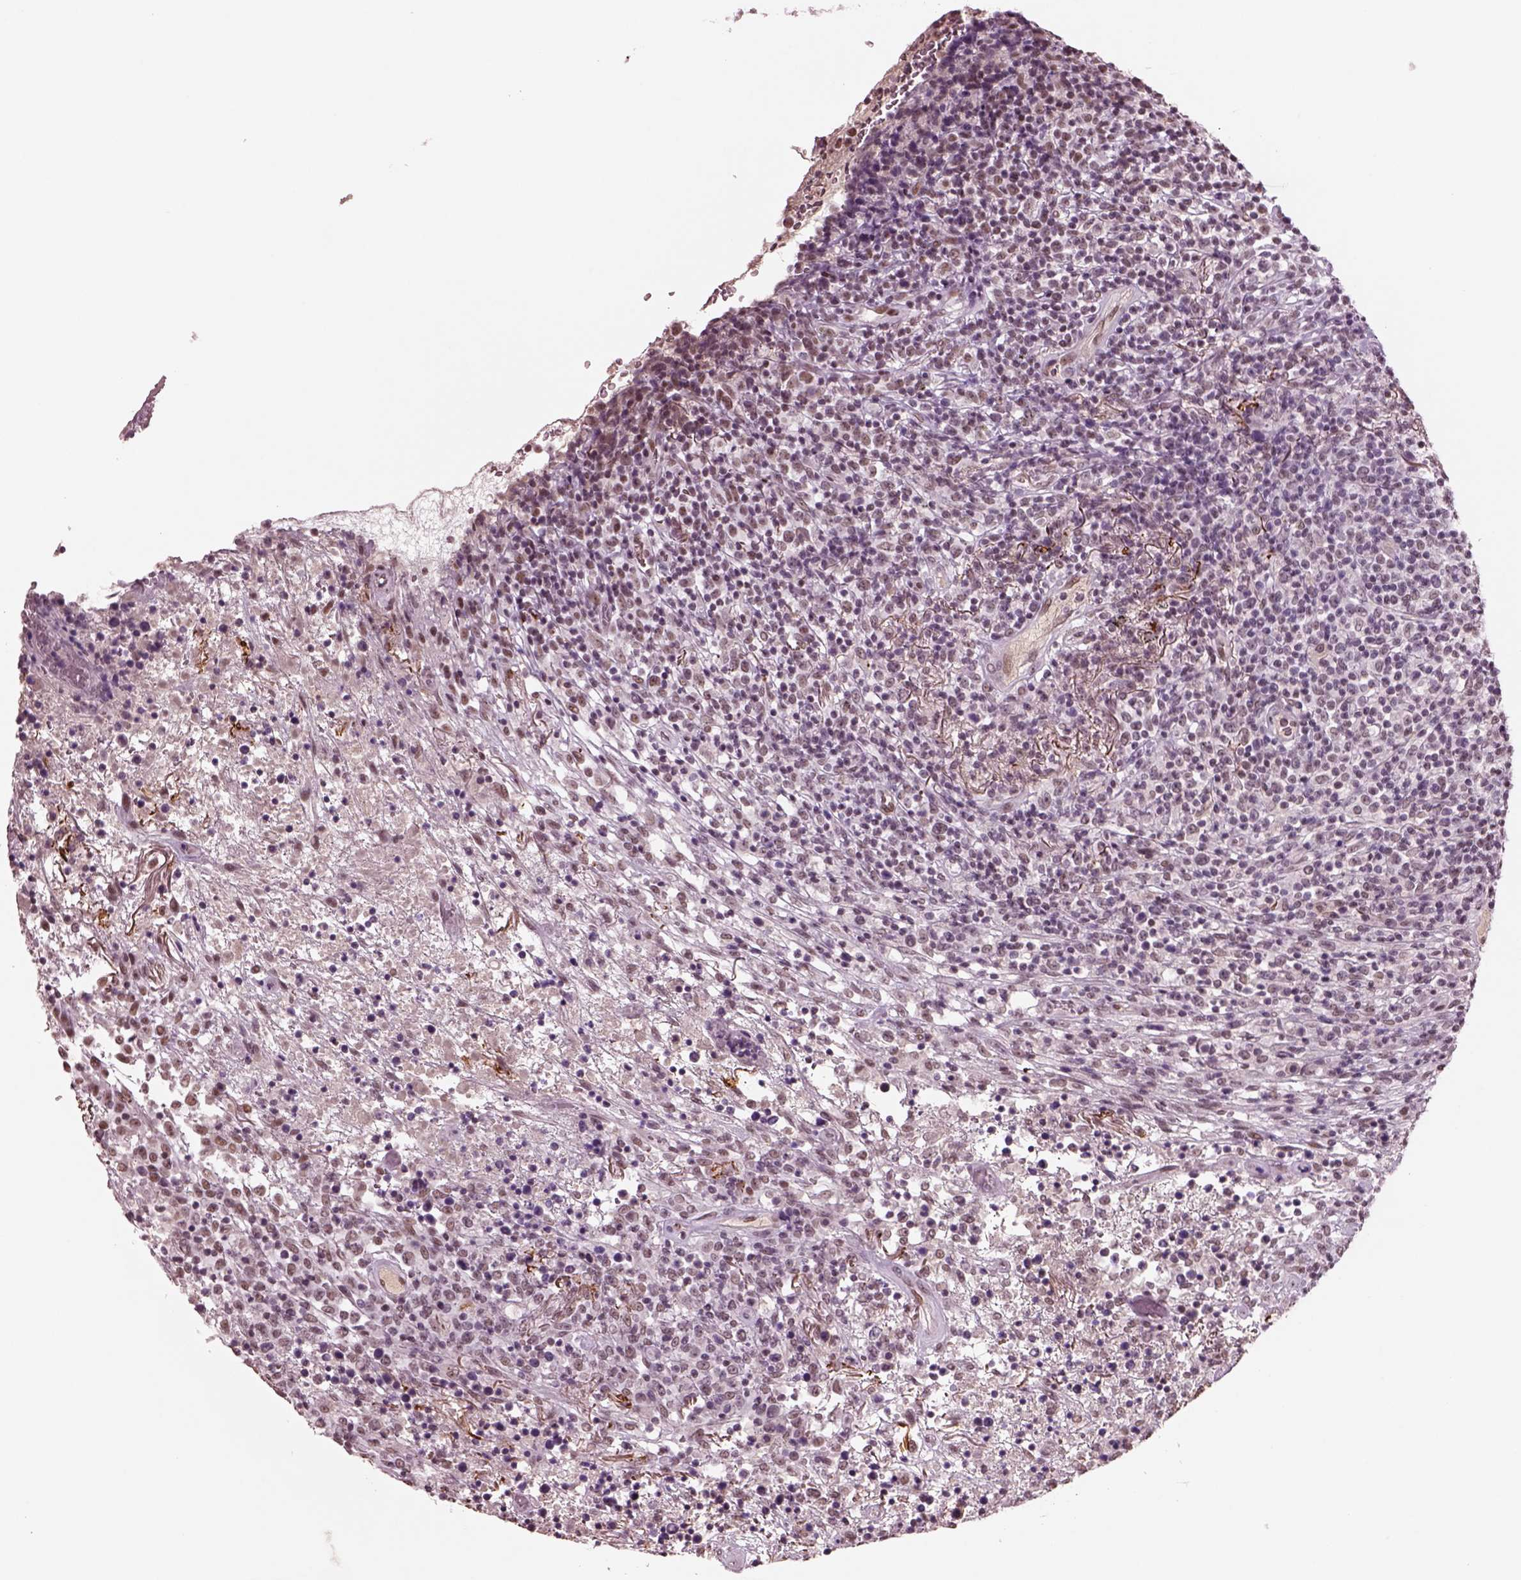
{"staining": {"intensity": "weak", "quantity": "25%-75%", "location": "nuclear"}, "tissue": "lymphoma", "cell_type": "Tumor cells", "image_type": "cancer", "snomed": [{"axis": "morphology", "description": "Malignant lymphoma, non-Hodgkin's type, High grade"}, {"axis": "topography", "description": "Lung"}], "caption": "Tumor cells reveal low levels of weak nuclear staining in approximately 25%-75% of cells in lymphoma.", "gene": "SEPHS1", "patient": {"sex": "male", "age": 79}}